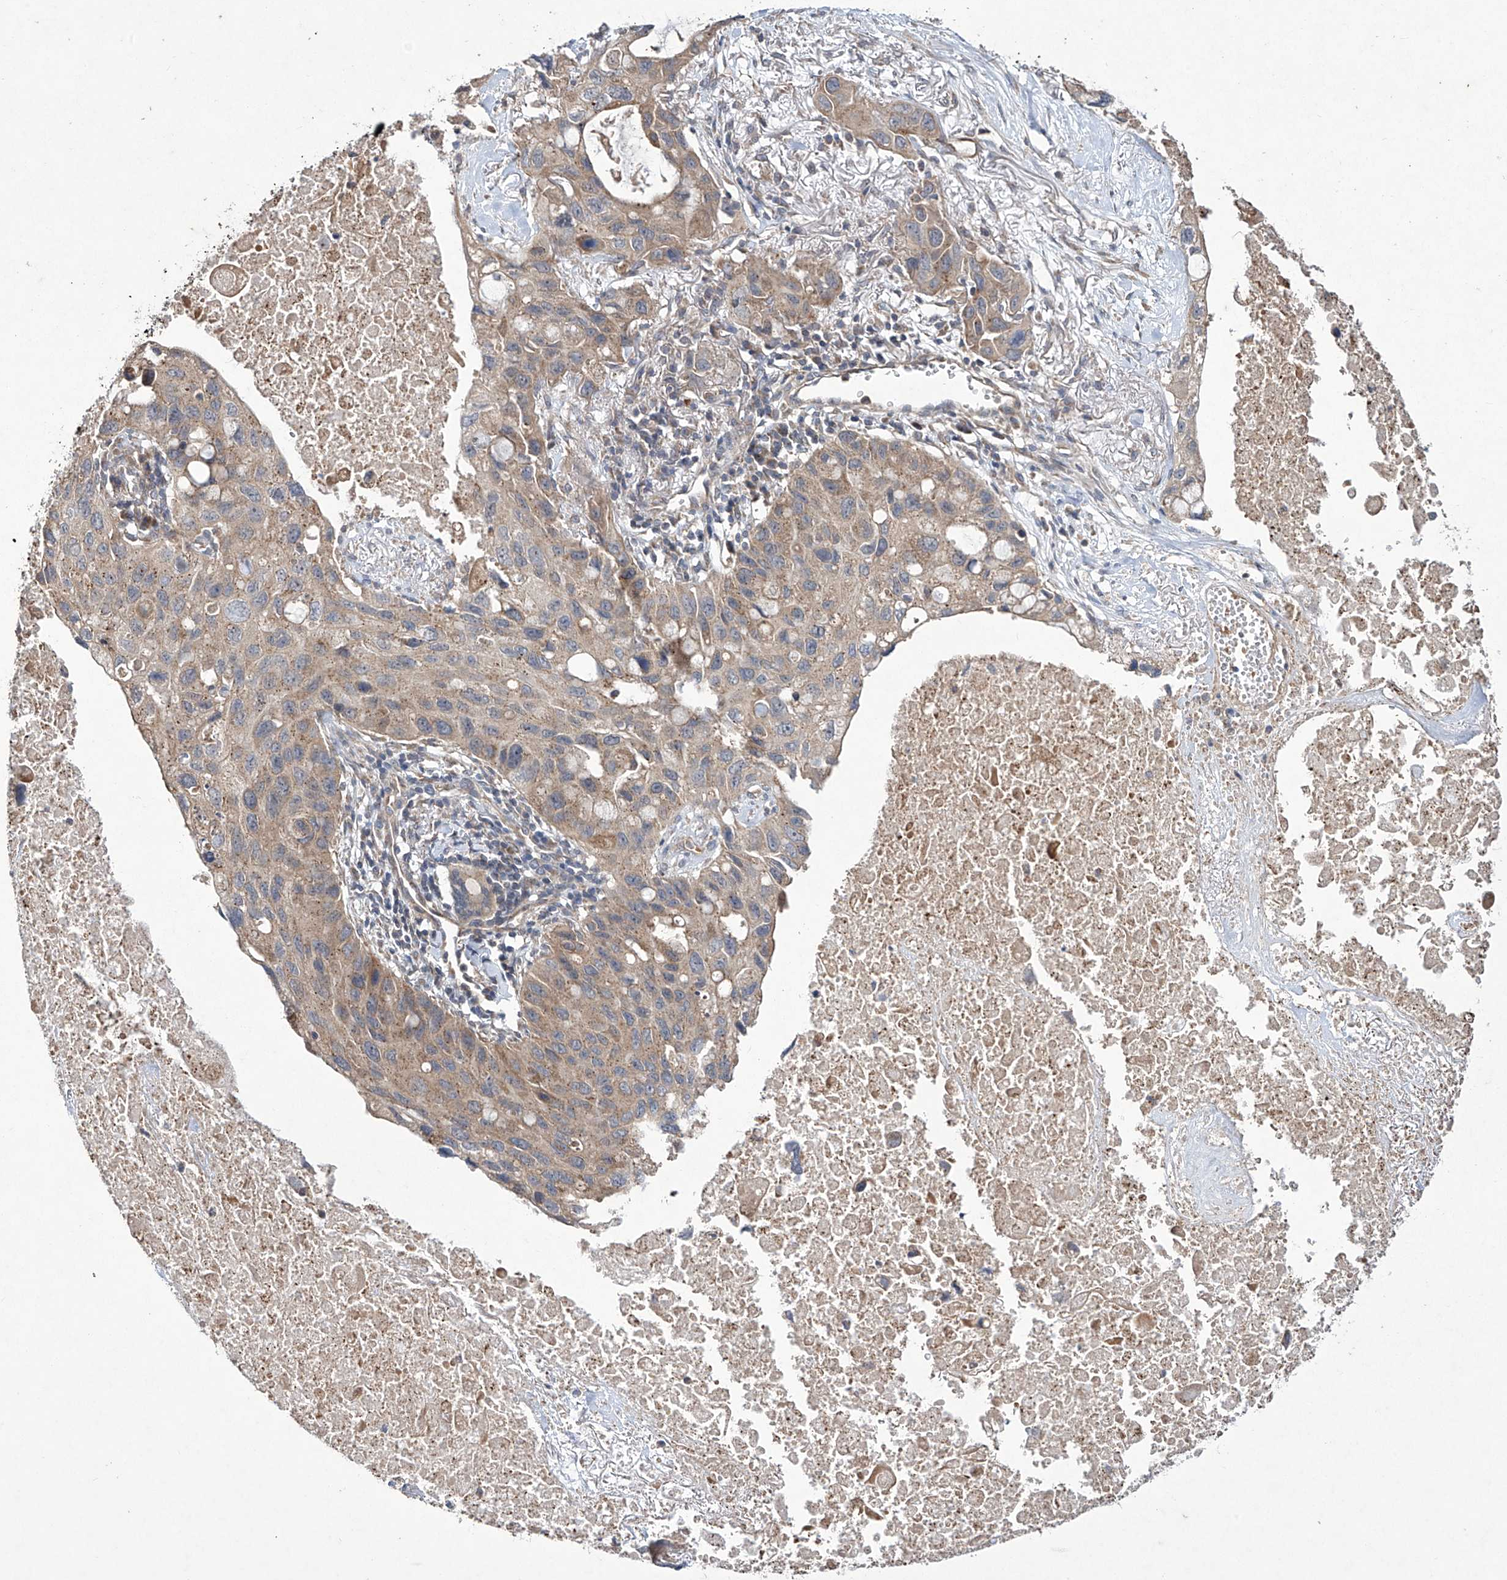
{"staining": {"intensity": "weak", "quantity": ">75%", "location": "cytoplasmic/membranous"}, "tissue": "lung cancer", "cell_type": "Tumor cells", "image_type": "cancer", "snomed": [{"axis": "morphology", "description": "Squamous cell carcinoma, NOS"}, {"axis": "topography", "description": "Lung"}], "caption": "Immunohistochemistry (IHC) of human lung cancer (squamous cell carcinoma) displays low levels of weak cytoplasmic/membranous staining in about >75% of tumor cells.", "gene": "TRIM60", "patient": {"sex": "female", "age": 73}}